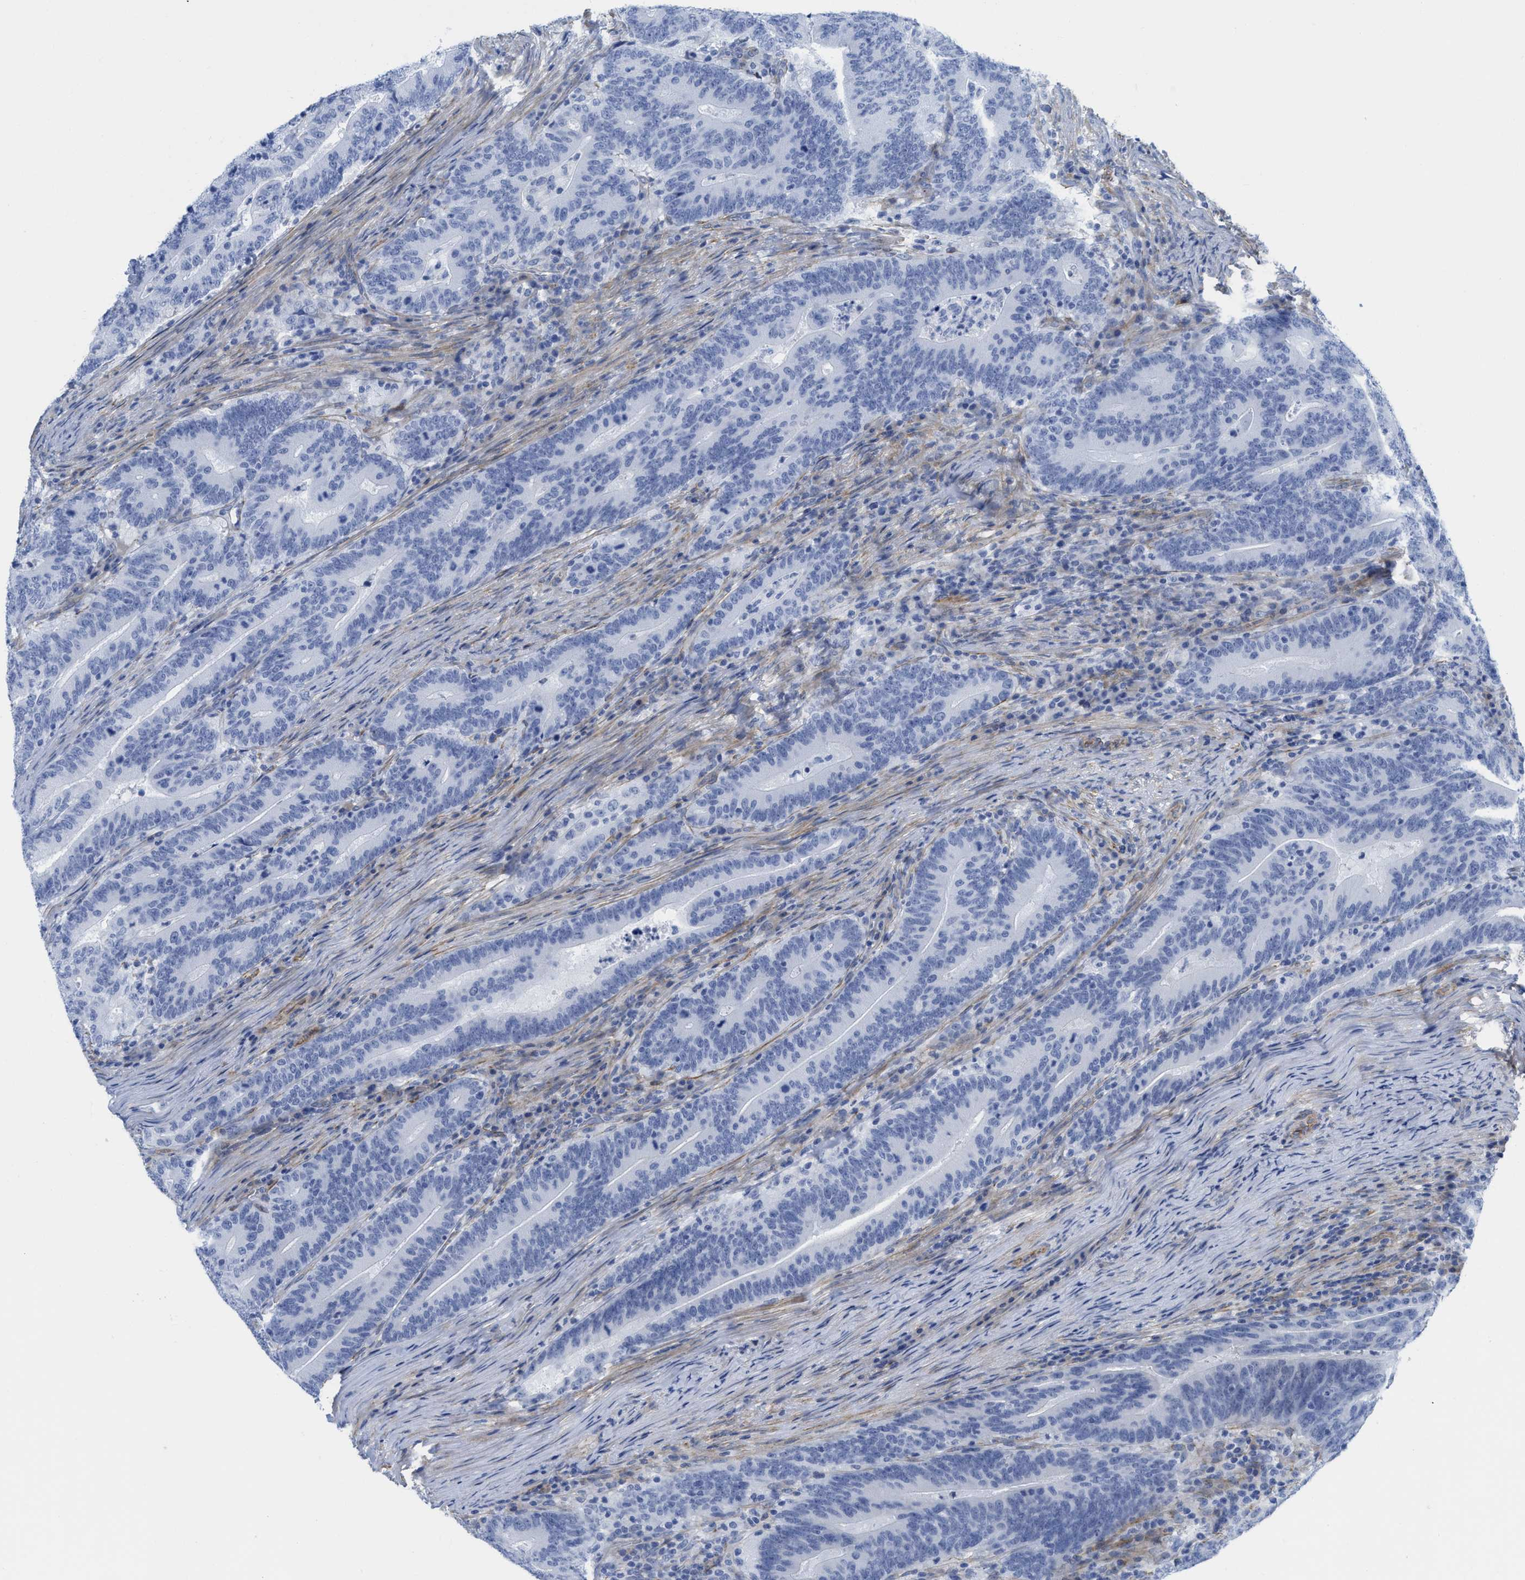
{"staining": {"intensity": "negative", "quantity": "none", "location": "none"}, "tissue": "colorectal cancer", "cell_type": "Tumor cells", "image_type": "cancer", "snomed": [{"axis": "morphology", "description": "Adenocarcinoma, NOS"}, {"axis": "topography", "description": "Colon"}], "caption": "Tumor cells are negative for protein expression in human colorectal cancer. The staining was performed using DAB (3,3'-diaminobenzidine) to visualize the protein expression in brown, while the nuclei were stained in blue with hematoxylin (Magnification: 20x).", "gene": "TUB", "patient": {"sex": "female", "age": 66}}